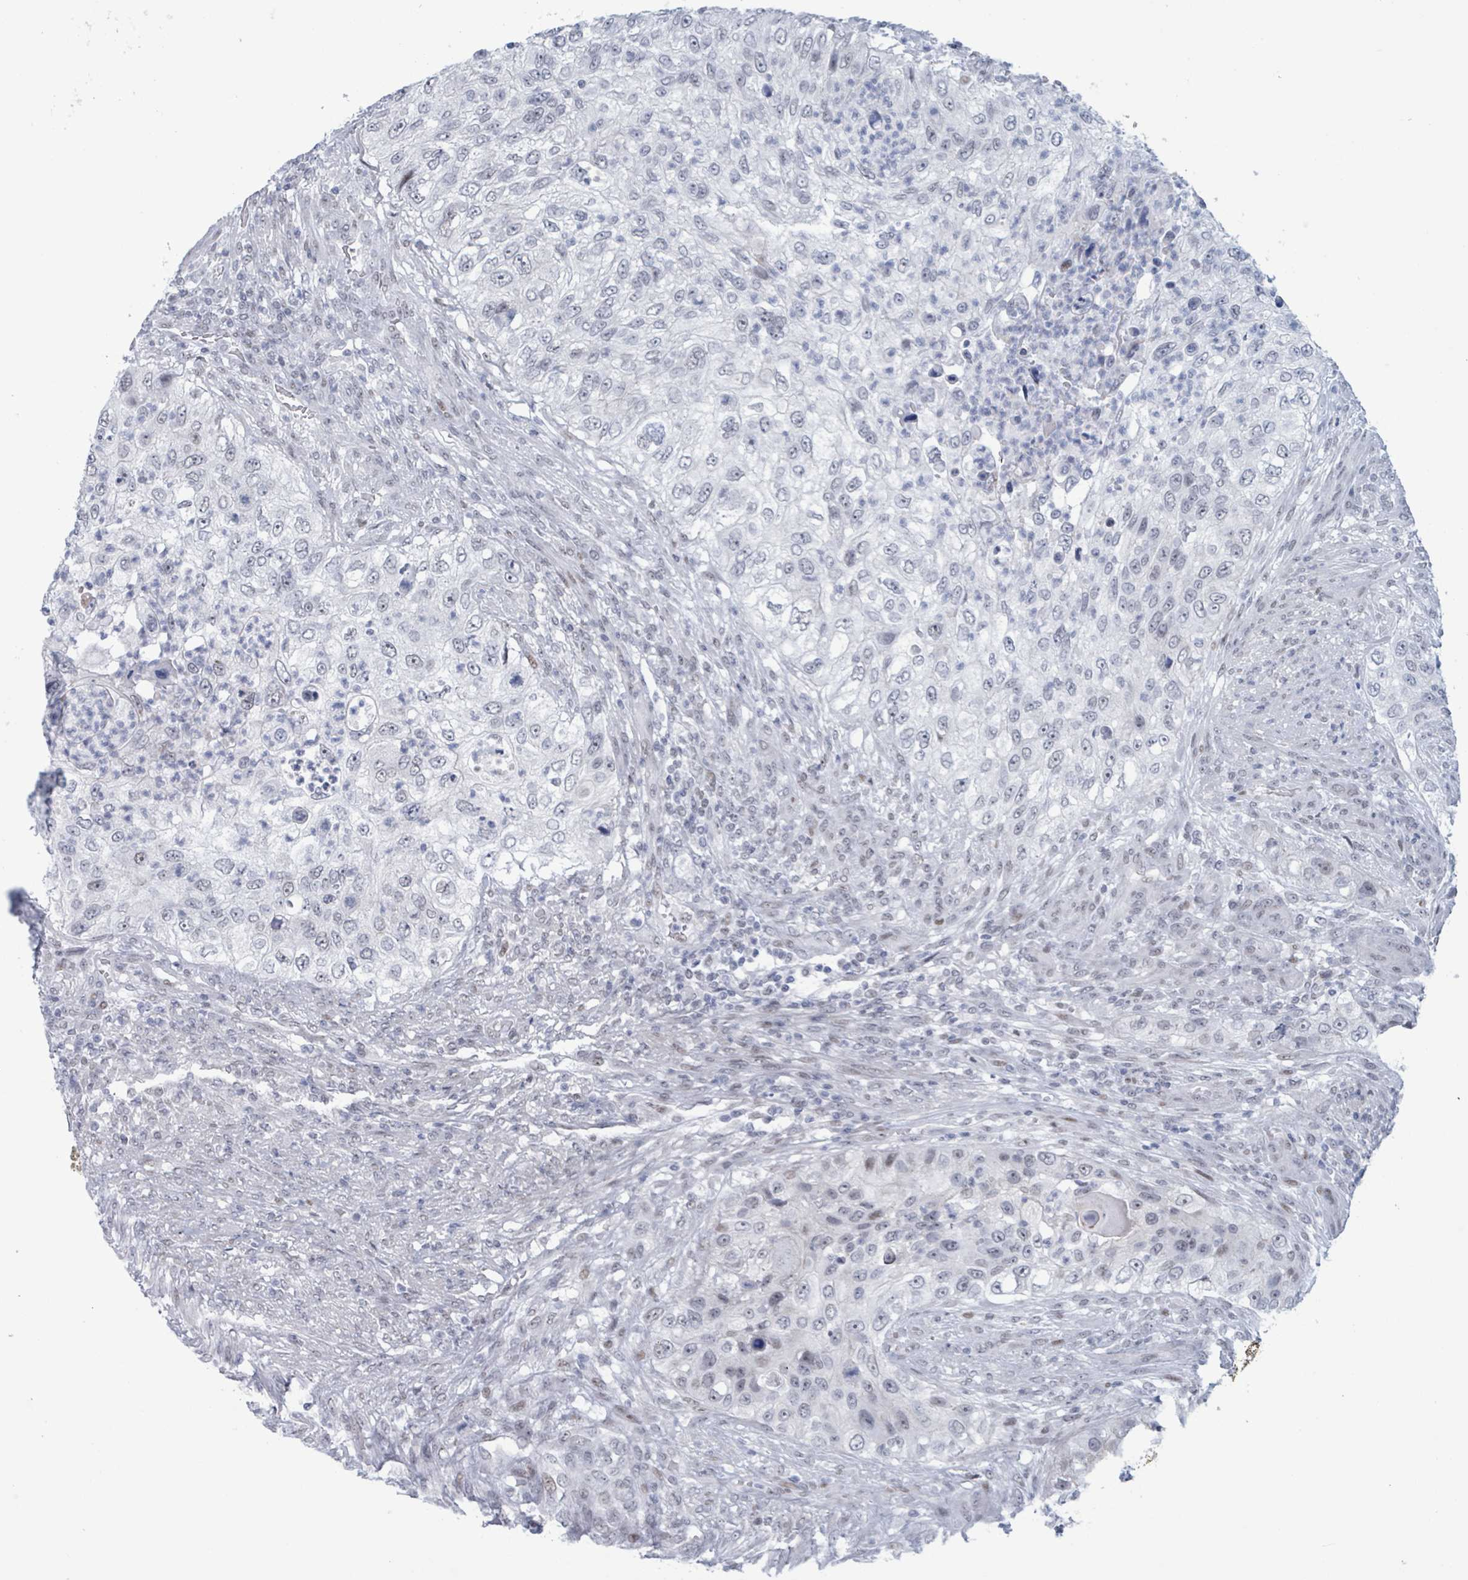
{"staining": {"intensity": "negative", "quantity": "none", "location": "none"}, "tissue": "urothelial cancer", "cell_type": "Tumor cells", "image_type": "cancer", "snomed": [{"axis": "morphology", "description": "Urothelial carcinoma, High grade"}, {"axis": "topography", "description": "Urinary bladder"}], "caption": "Tumor cells are negative for protein expression in human urothelial carcinoma (high-grade). (DAB (3,3'-diaminobenzidine) immunohistochemistry (IHC) visualized using brightfield microscopy, high magnification).", "gene": "CT45A5", "patient": {"sex": "female", "age": 60}}